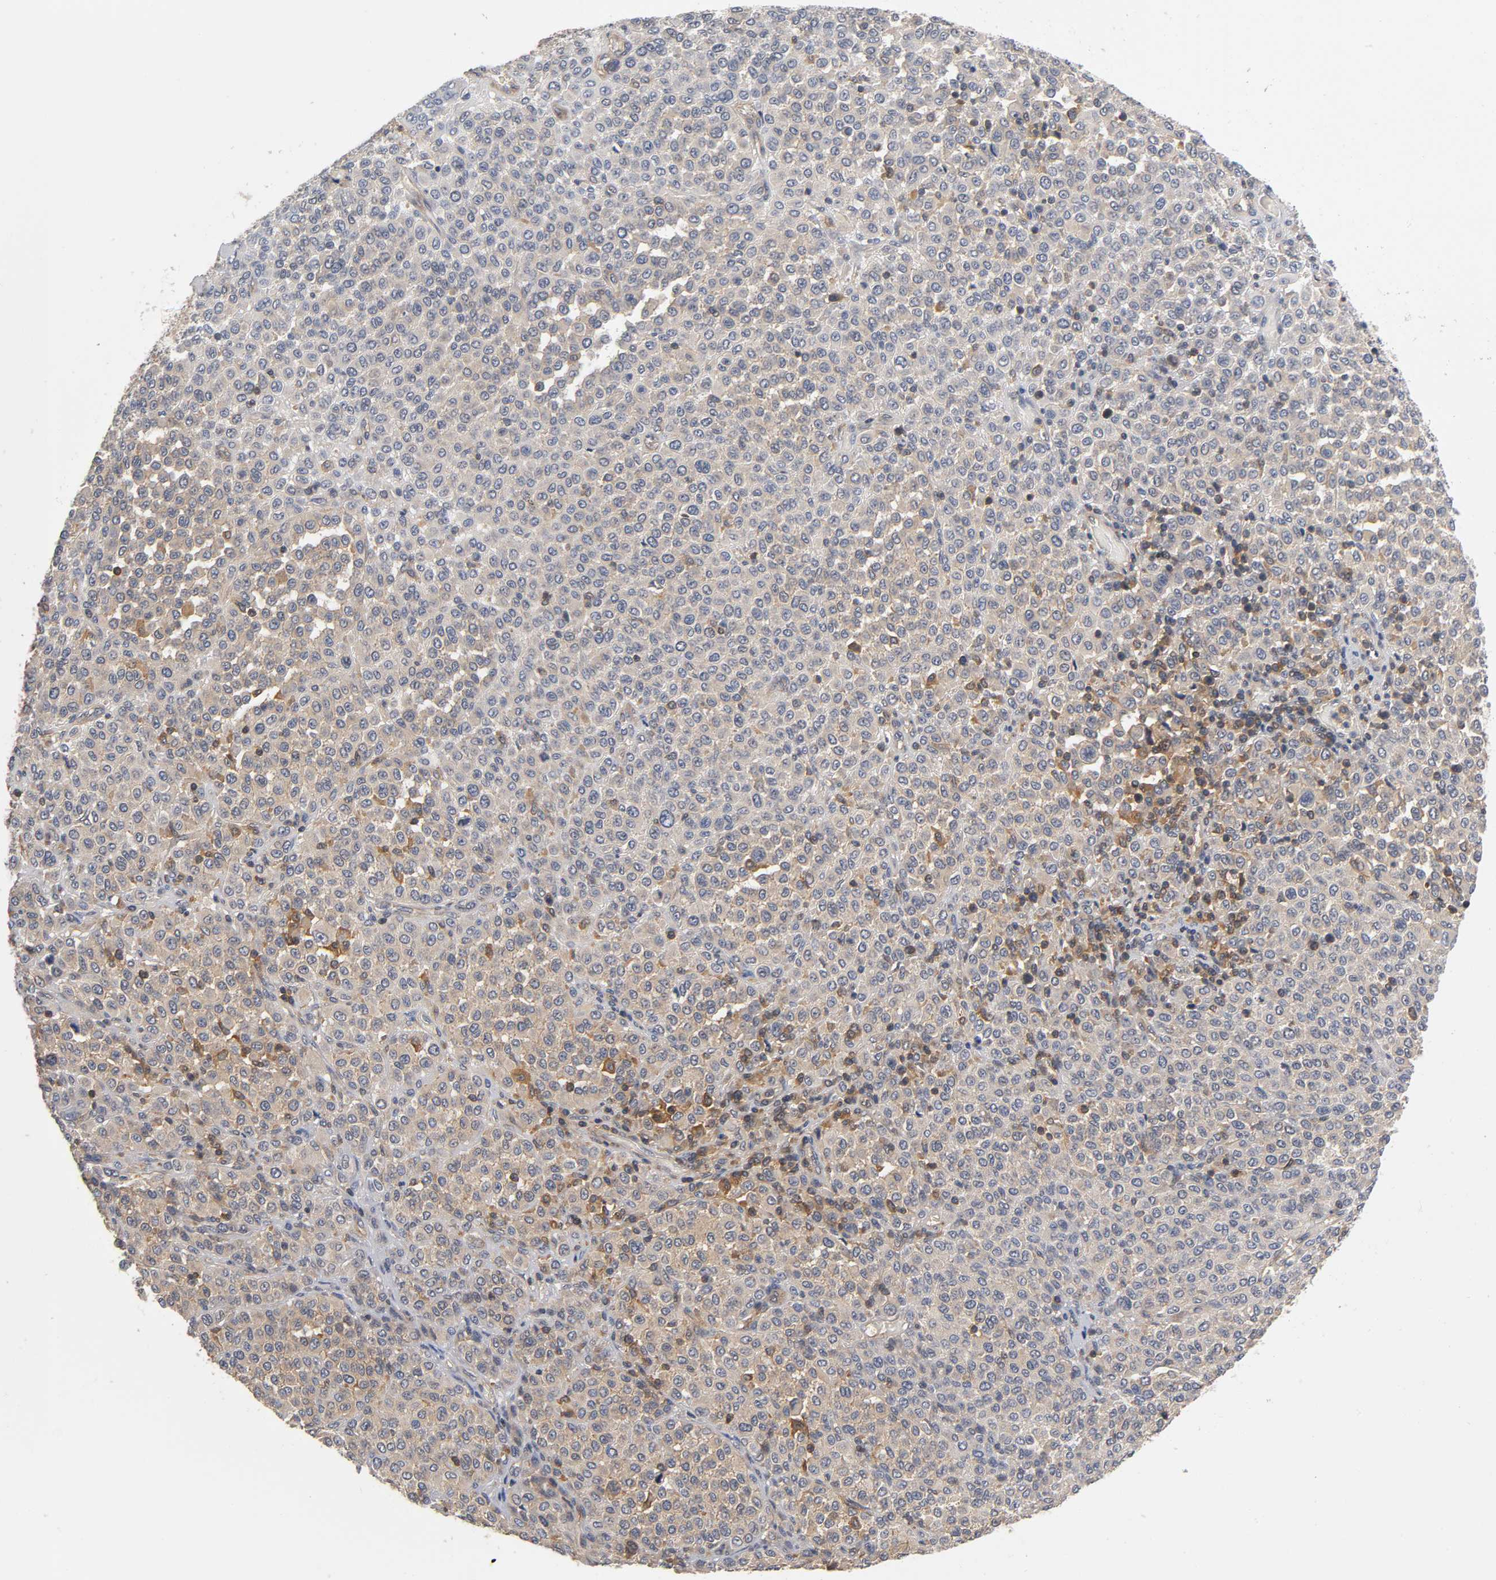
{"staining": {"intensity": "moderate", "quantity": "25%-75%", "location": "cytoplasmic/membranous"}, "tissue": "melanoma", "cell_type": "Tumor cells", "image_type": "cancer", "snomed": [{"axis": "morphology", "description": "Malignant melanoma, Metastatic site"}, {"axis": "topography", "description": "Pancreas"}], "caption": "Immunohistochemistry (IHC) histopathology image of neoplastic tissue: human malignant melanoma (metastatic site) stained using IHC displays medium levels of moderate protein expression localized specifically in the cytoplasmic/membranous of tumor cells, appearing as a cytoplasmic/membranous brown color.", "gene": "ACTR2", "patient": {"sex": "female", "age": 30}}